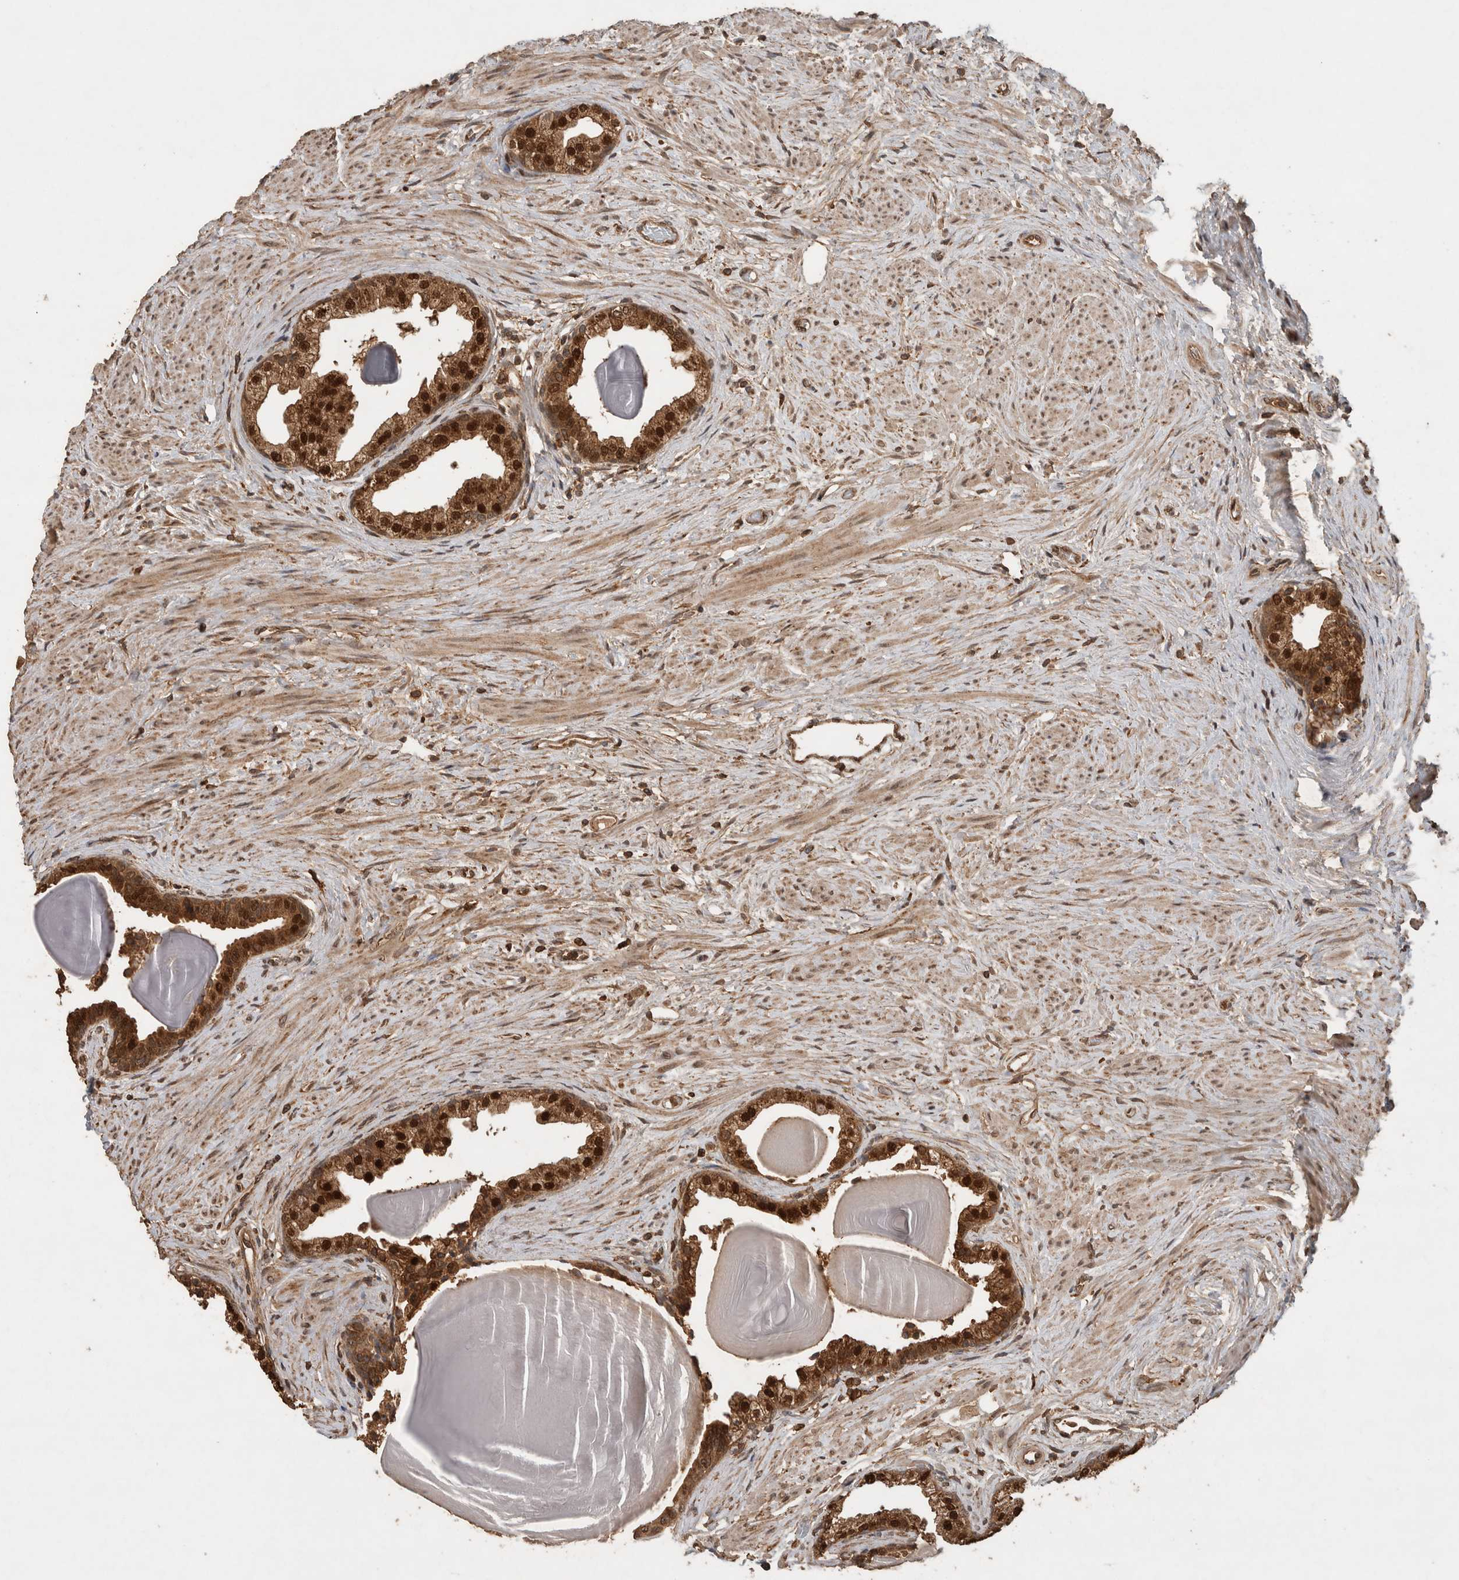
{"staining": {"intensity": "strong", "quantity": ">75%", "location": "cytoplasmic/membranous,nuclear"}, "tissue": "prostate", "cell_type": "Glandular cells", "image_type": "normal", "snomed": [{"axis": "morphology", "description": "Normal tissue, NOS"}, {"axis": "topography", "description": "Prostate"}], "caption": "A micrograph showing strong cytoplasmic/membranous,nuclear expression in about >75% of glandular cells in benign prostate, as visualized by brown immunohistochemical staining.", "gene": "OTUD7B", "patient": {"sex": "male", "age": 48}}